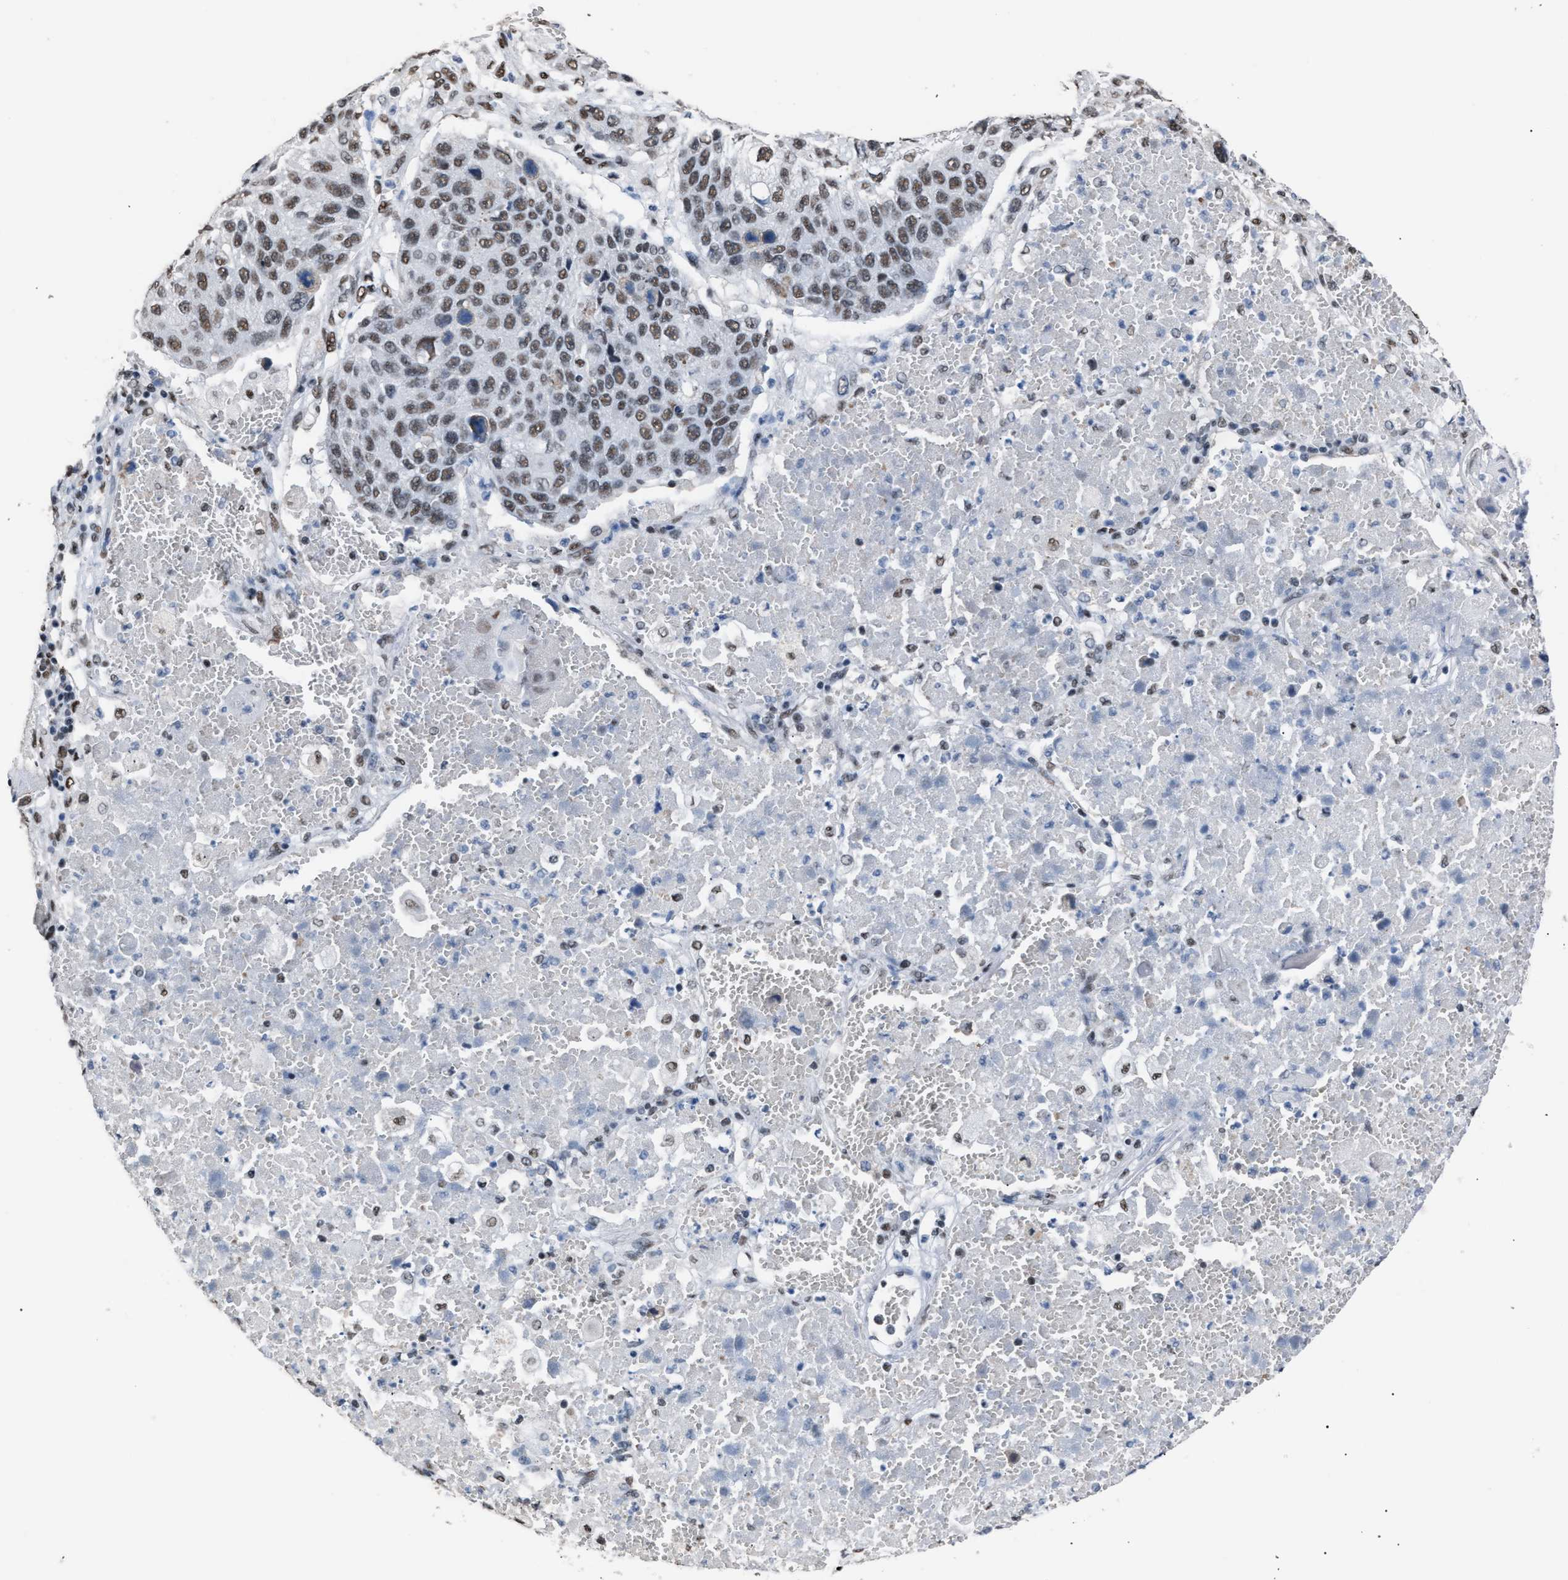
{"staining": {"intensity": "moderate", "quantity": ">75%", "location": "nuclear"}, "tissue": "lung cancer", "cell_type": "Tumor cells", "image_type": "cancer", "snomed": [{"axis": "morphology", "description": "Squamous cell carcinoma, NOS"}, {"axis": "topography", "description": "Lung"}], "caption": "Immunohistochemical staining of human lung squamous cell carcinoma exhibits medium levels of moderate nuclear expression in approximately >75% of tumor cells.", "gene": "CCAR2", "patient": {"sex": "male", "age": 61}}